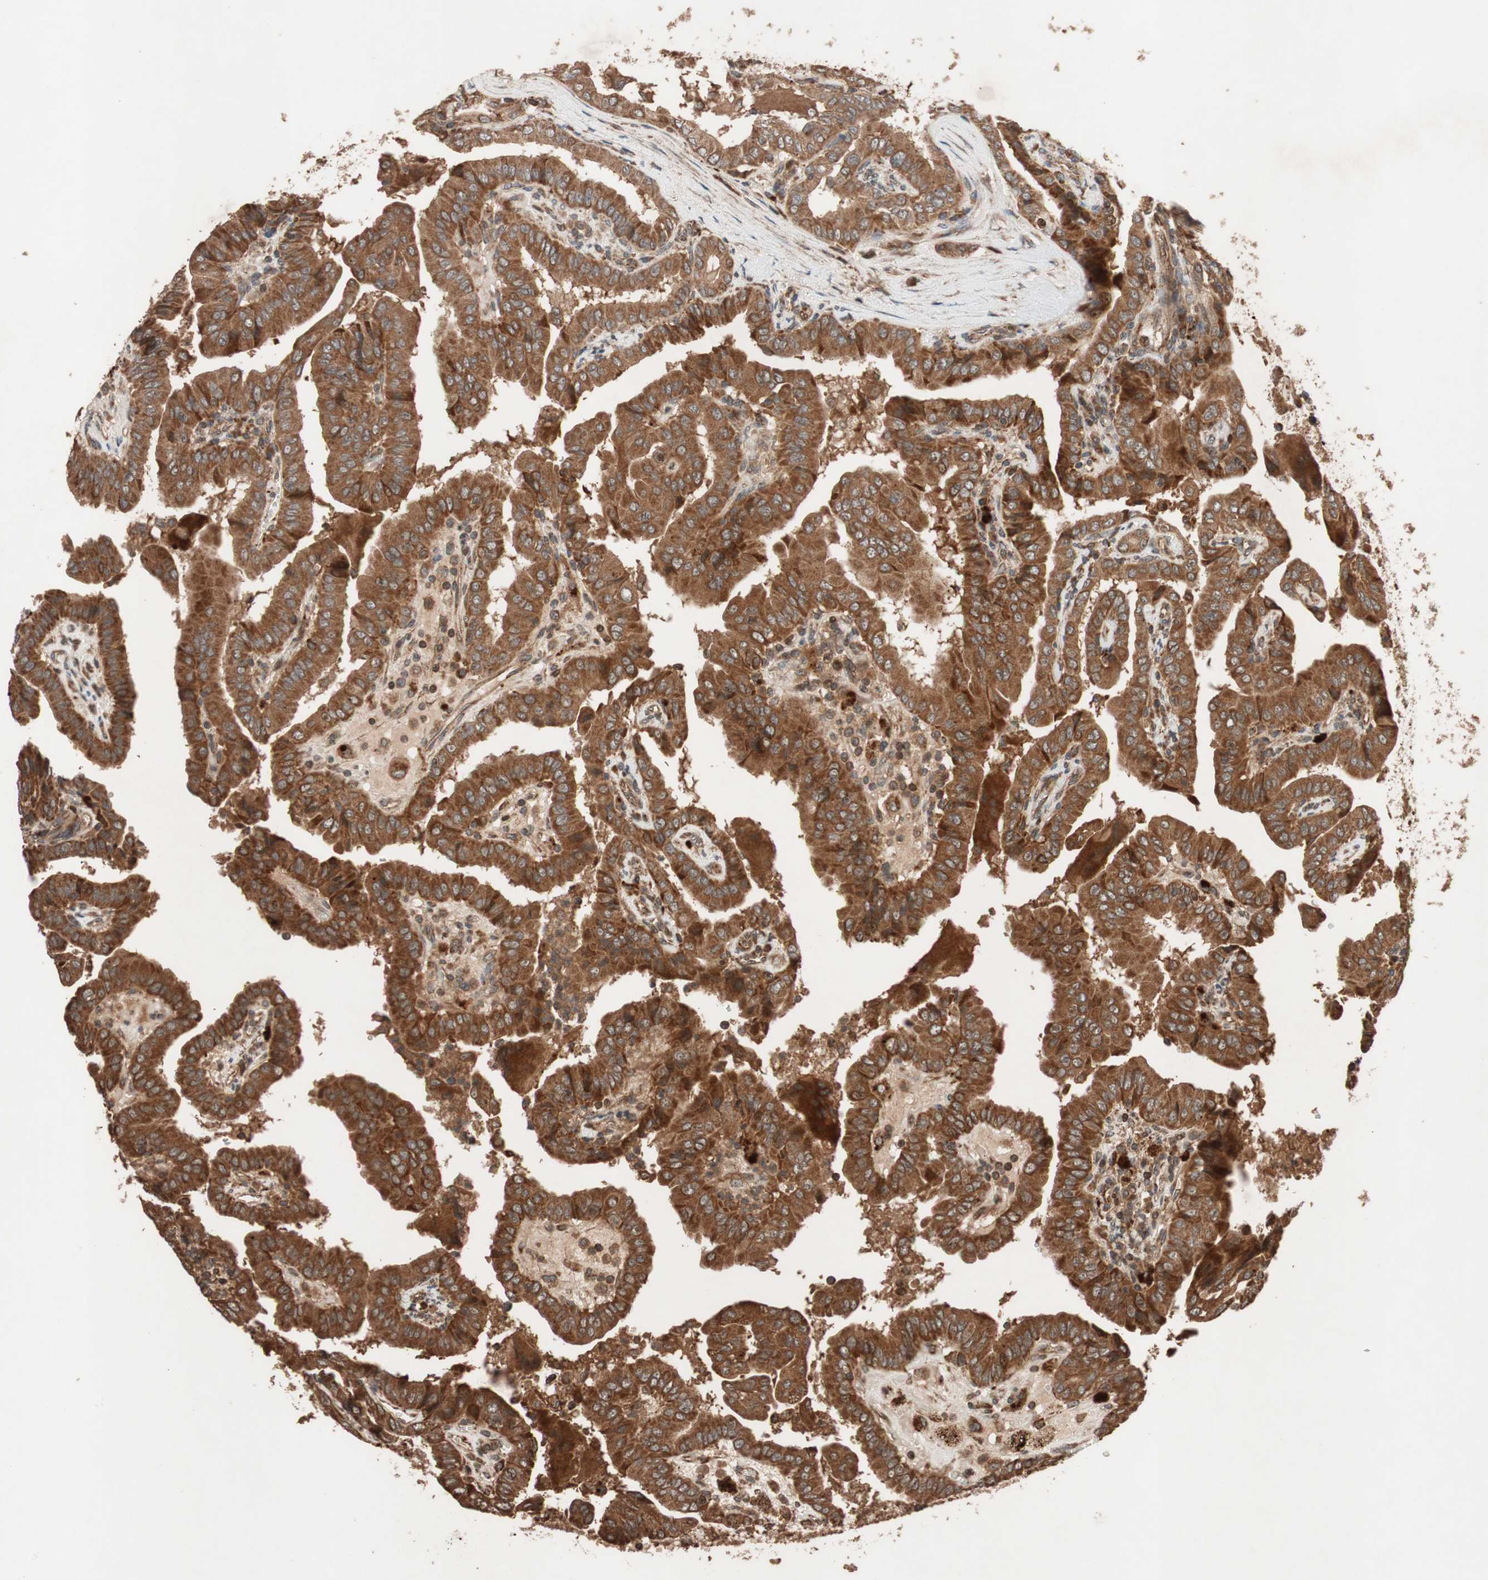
{"staining": {"intensity": "strong", "quantity": ">75%", "location": "cytoplasmic/membranous"}, "tissue": "thyroid cancer", "cell_type": "Tumor cells", "image_type": "cancer", "snomed": [{"axis": "morphology", "description": "Papillary adenocarcinoma, NOS"}, {"axis": "topography", "description": "Thyroid gland"}], "caption": "The photomicrograph displays staining of papillary adenocarcinoma (thyroid), revealing strong cytoplasmic/membranous protein positivity (brown color) within tumor cells.", "gene": "RAB1A", "patient": {"sex": "male", "age": 33}}